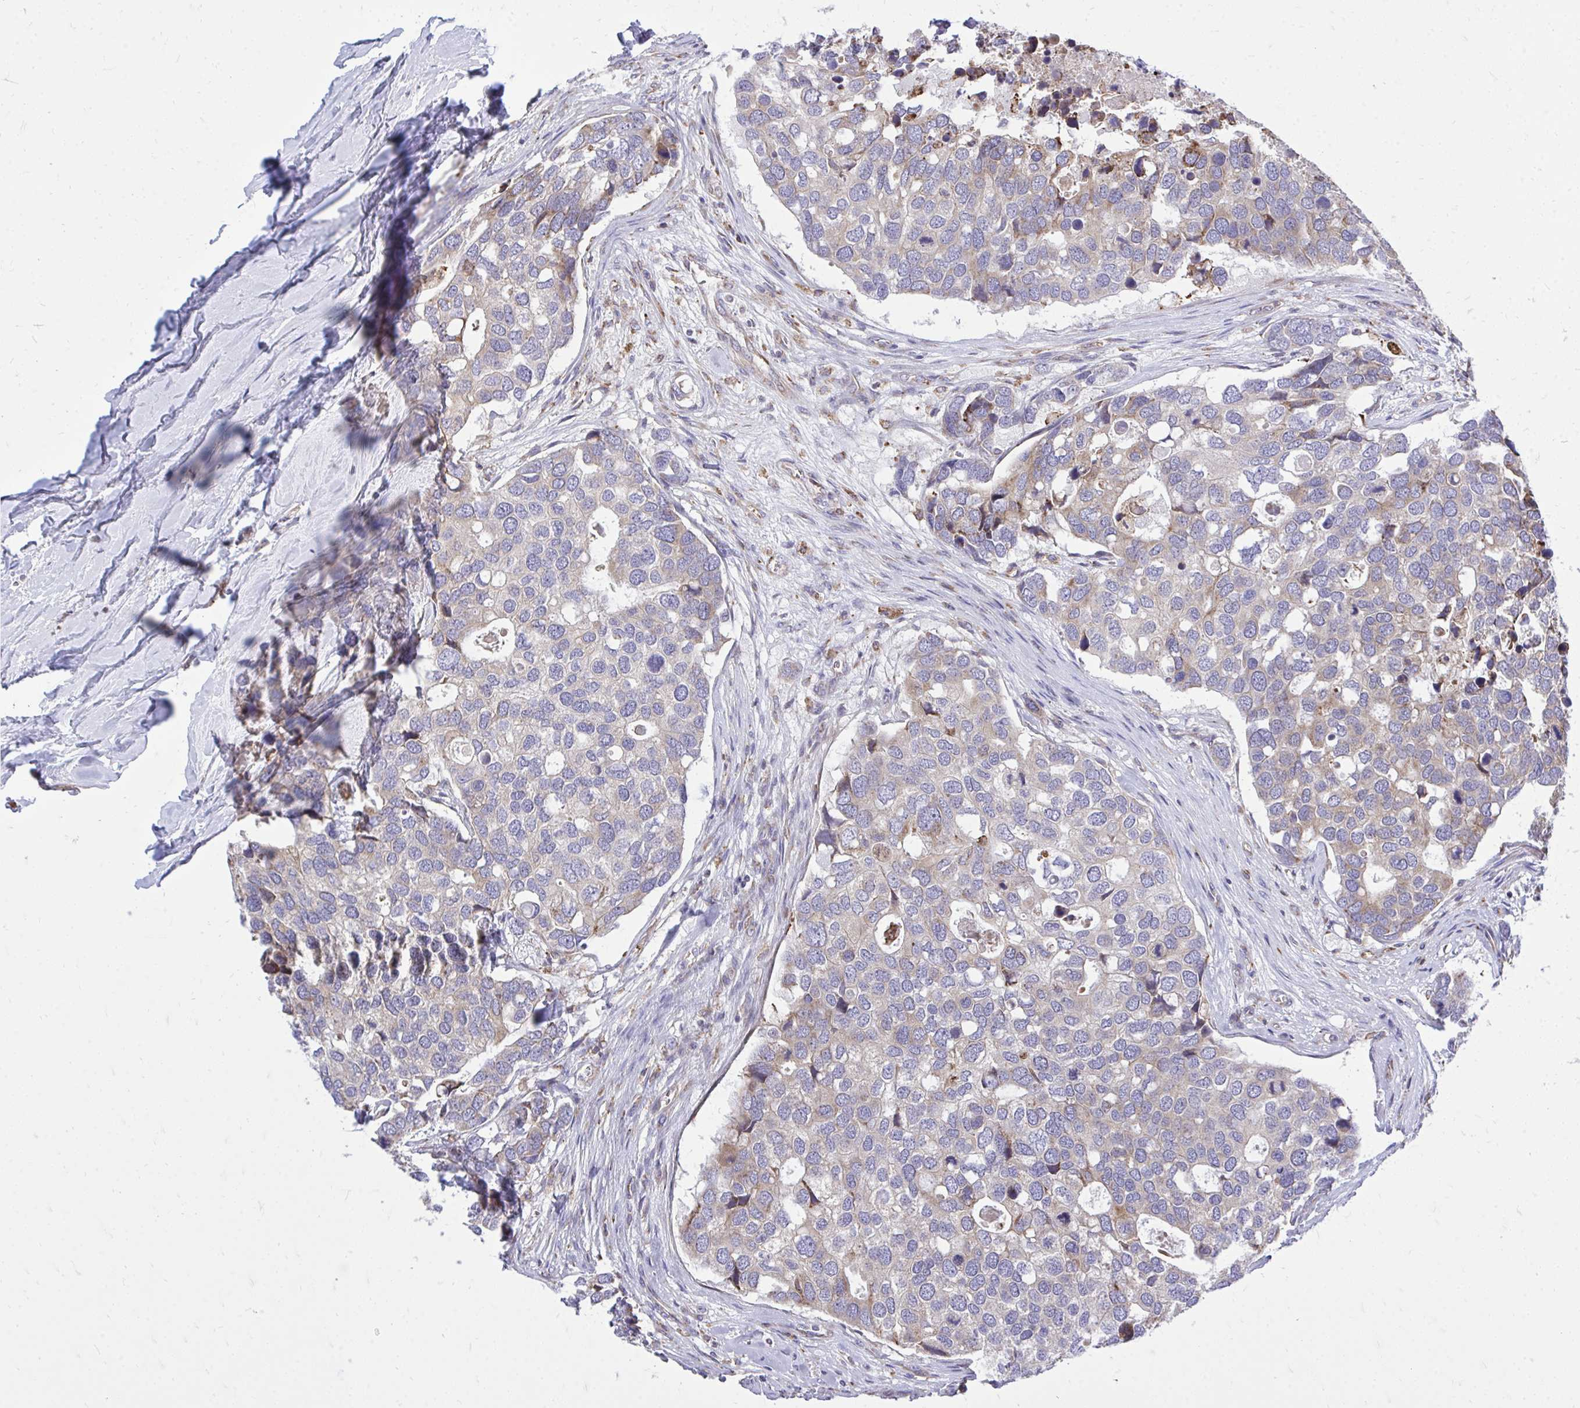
{"staining": {"intensity": "weak", "quantity": "<25%", "location": "cytoplasmic/membranous"}, "tissue": "breast cancer", "cell_type": "Tumor cells", "image_type": "cancer", "snomed": [{"axis": "morphology", "description": "Duct carcinoma"}, {"axis": "topography", "description": "Breast"}], "caption": "The photomicrograph reveals no significant expression in tumor cells of breast invasive ductal carcinoma.", "gene": "METTL9", "patient": {"sex": "female", "age": 83}}